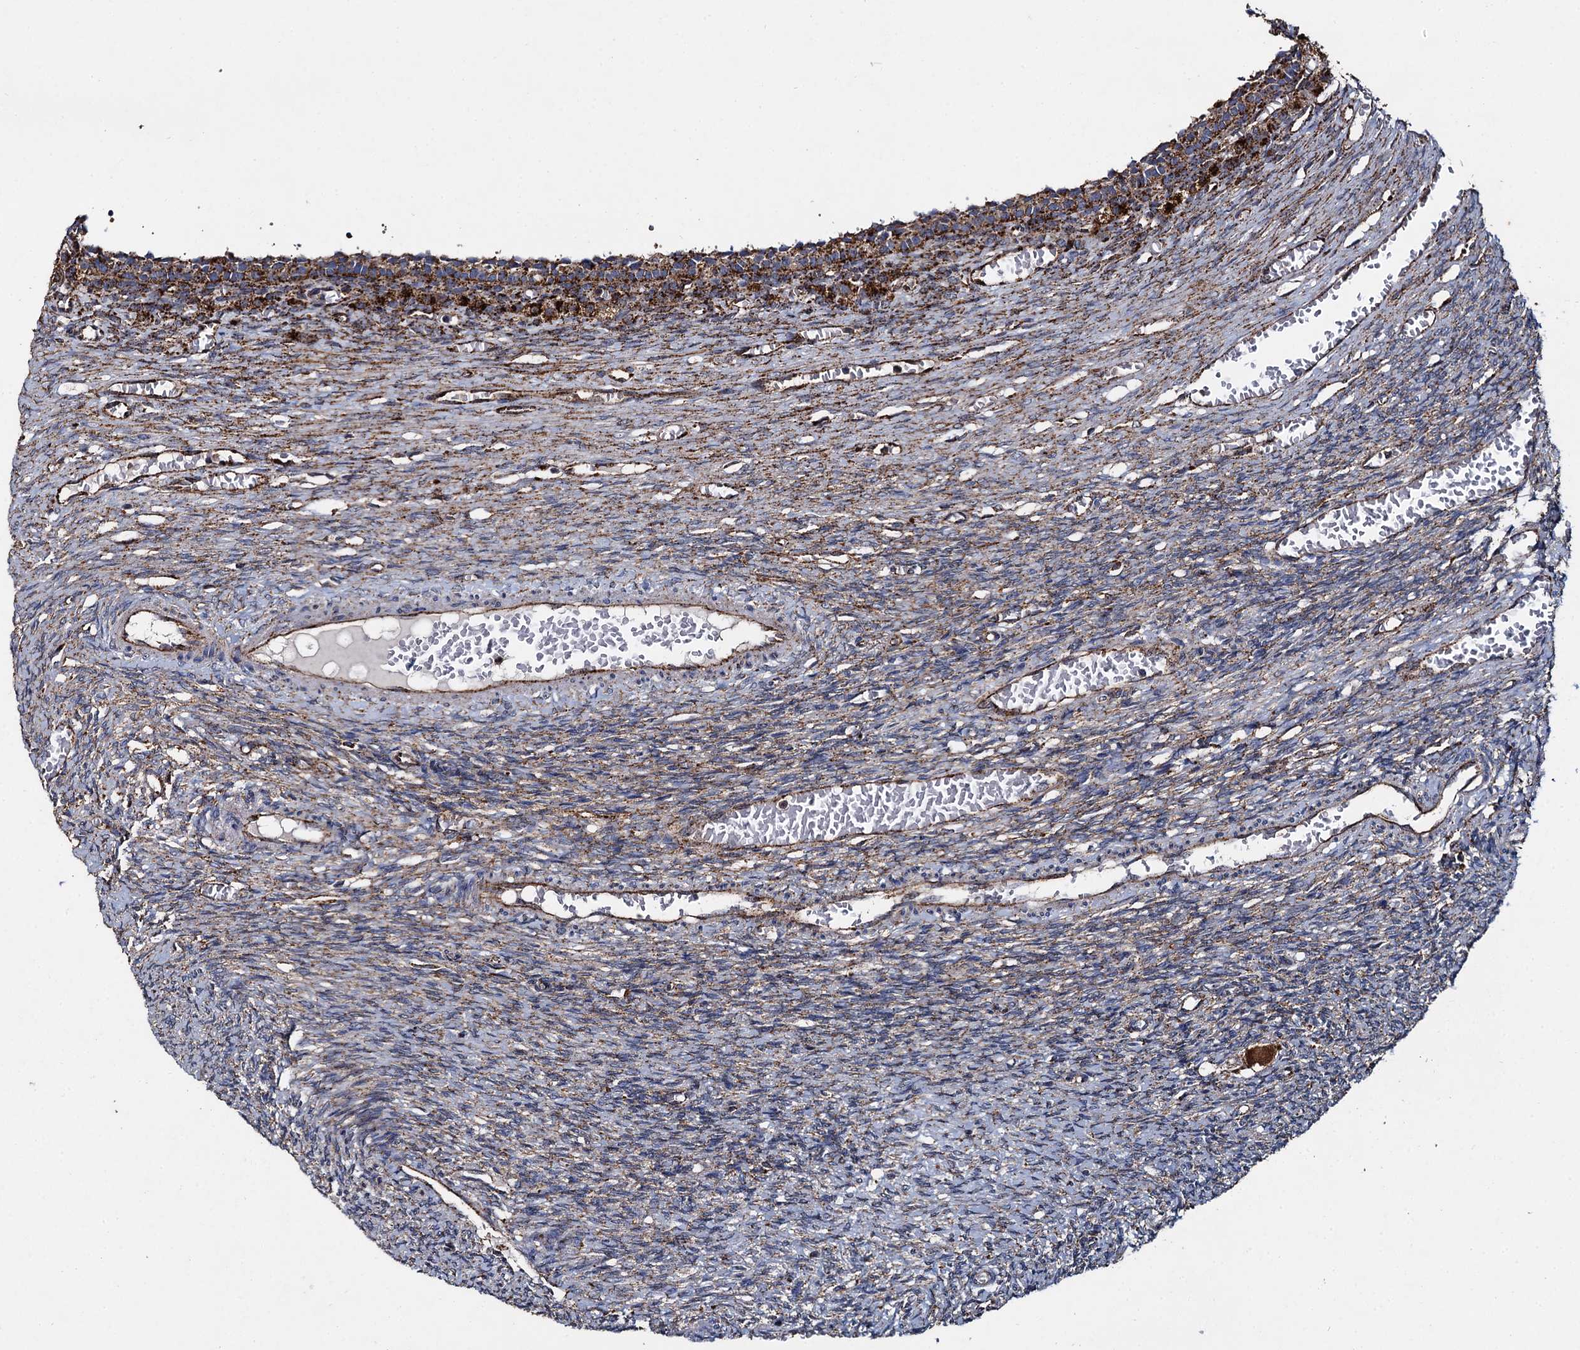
{"staining": {"intensity": "strong", "quantity": "<25%", "location": "cytoplasmic/membranous"}, "tissue": "ovary", "cell_type": "Follicle cells", "image_type": "normal", "snomed": [{"axis": "morphology", "description": "Normal tissue, NOS"}, {"axis": "topography", "description": "Ovary"}], "caption": "Immunohistochemical staining of normal ovary shows medium levels of strong cytoplasmic/membranous staining in approximately <25% of follicle cells. The protein of interest is stained brown, and the nuclei are stained in blue (DAB (3,3'-diaminobenzidine) IHC with brightfield microscopy, high magnification).", "gene": "GBA1", "patient": {"sex": "female", "age": 27}}